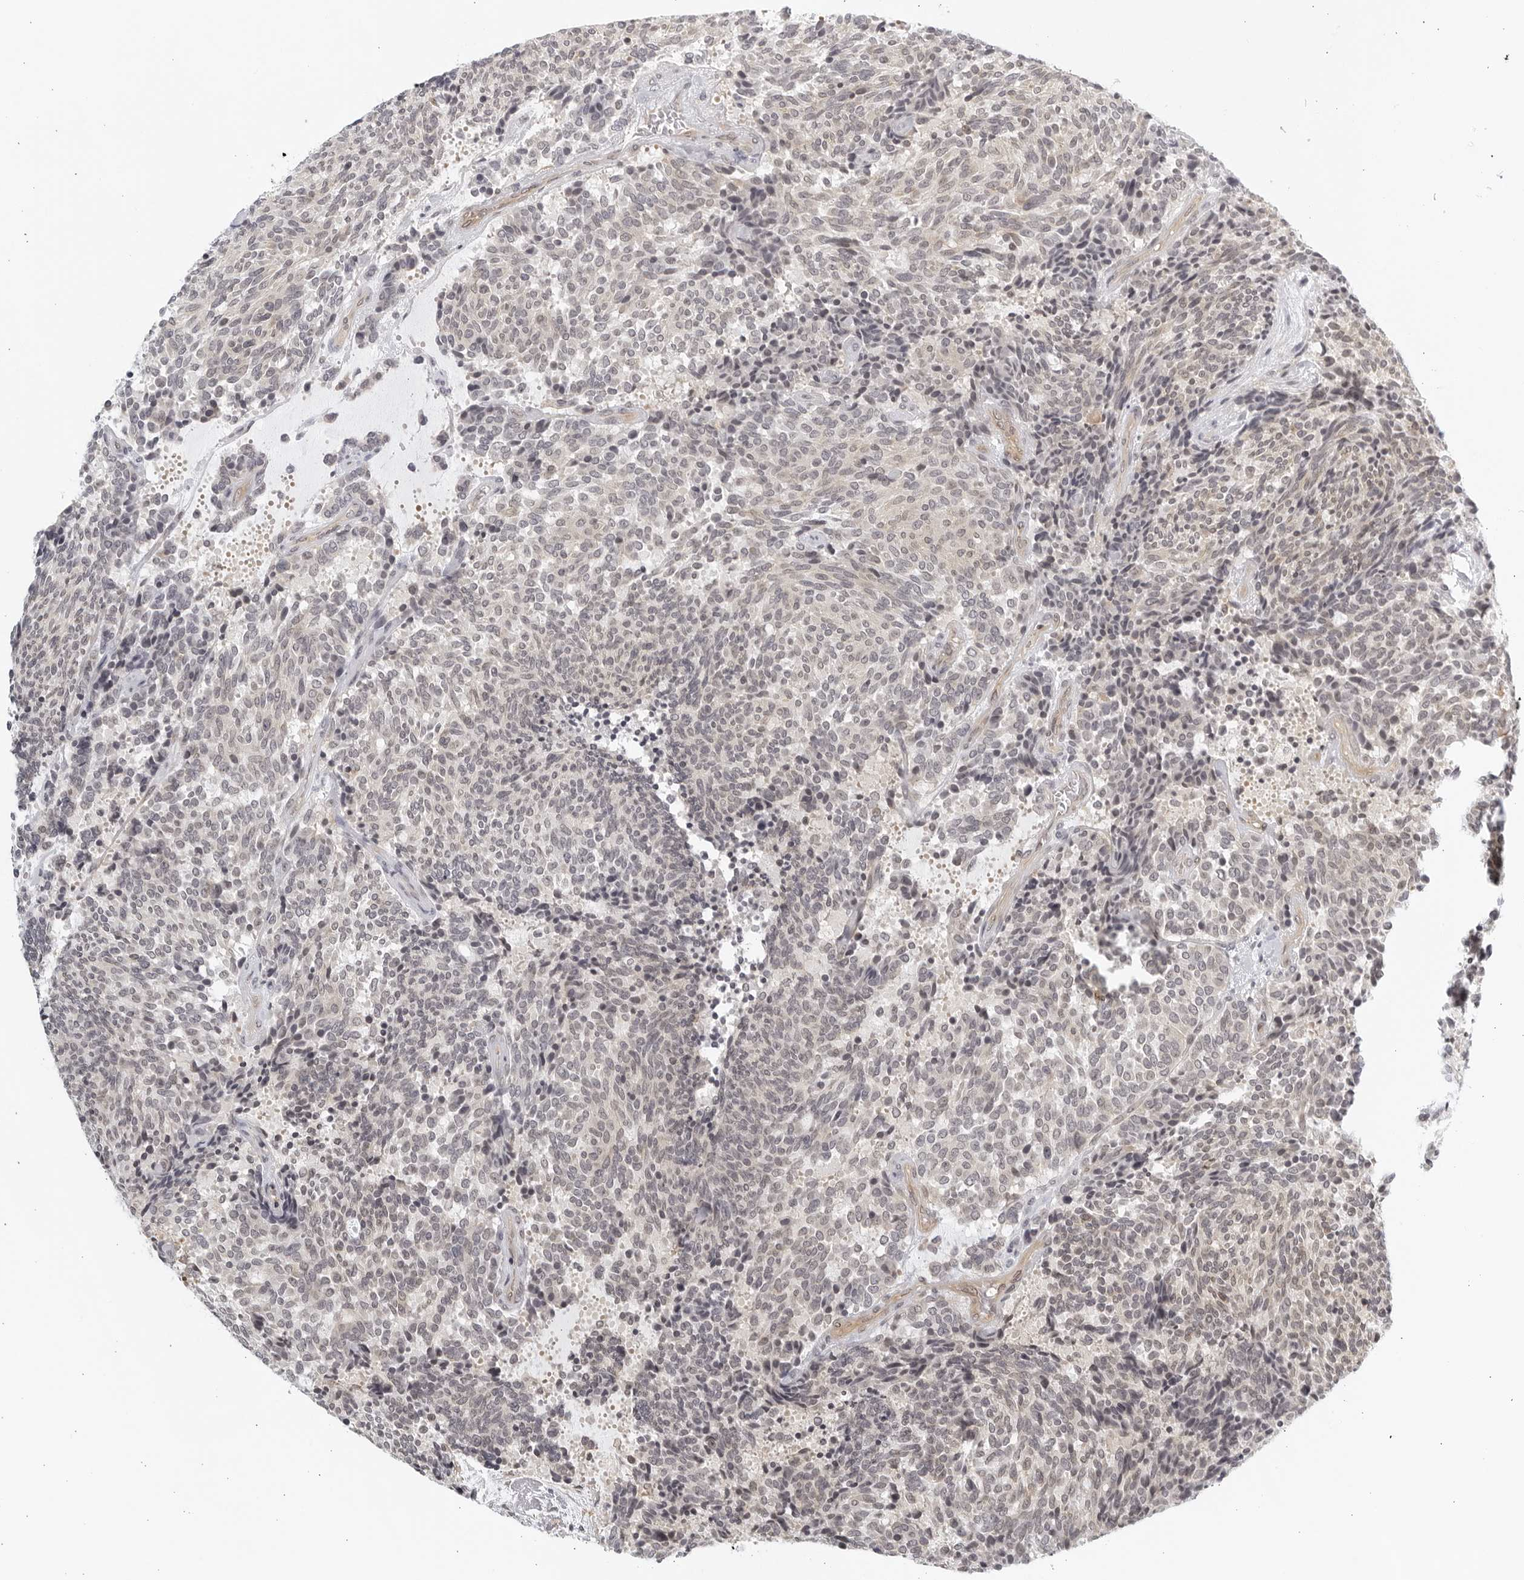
{"staining": {"intensity": "negative", "quantity": "none", "location": "none"}, "tissue": "carcinoid", "cell_type": "Tumor cells", "image_type": "cancer", "snomed": [{"axis": "morphology", "description": "Carcinoid, malignant, NOS"}, {"axis": "topography", "description": "Pancreas"}], "caption": "The image exhibits no significant positivity in tumor cells of carcinoid.", "gene": "SERTAD4", "patient": {"sex": "female", "age": 54}}